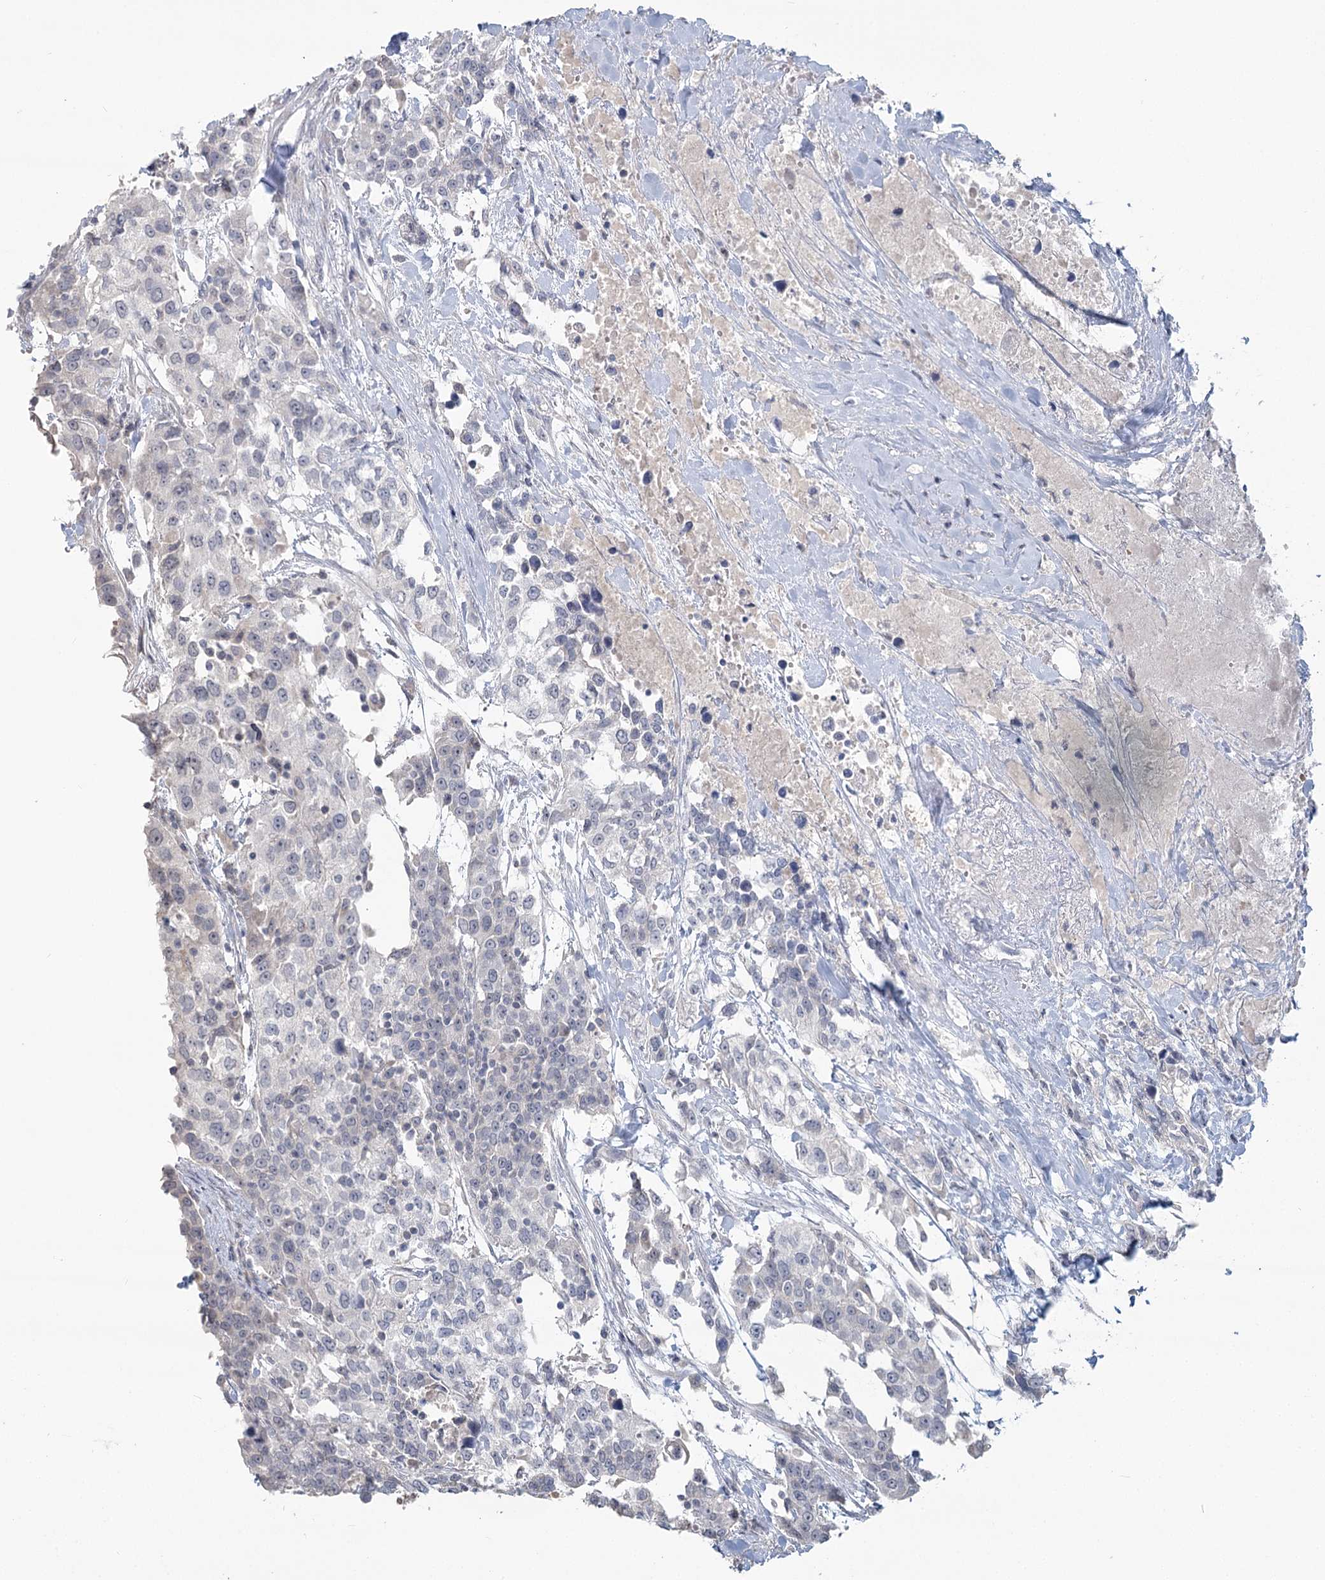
{"staining": {"intensity": "negative", "quantity": "none", "location": "none"}, "tissue": "urothelial cancer", "cell_type": "Tumor cells", "image_type": "cancer", "snomed": [{"axis": "morphology", "description": "Urothelial carcinoma, High grade"}, {"axis": "topography", "description": "Urinary bladder"}], "caption": "An image of human urothelial carcinoma (high-grade) is negative for staining in tumor cells.", "gene": "SLC9A3", "patient": {"sex": "female", "age": 80}}